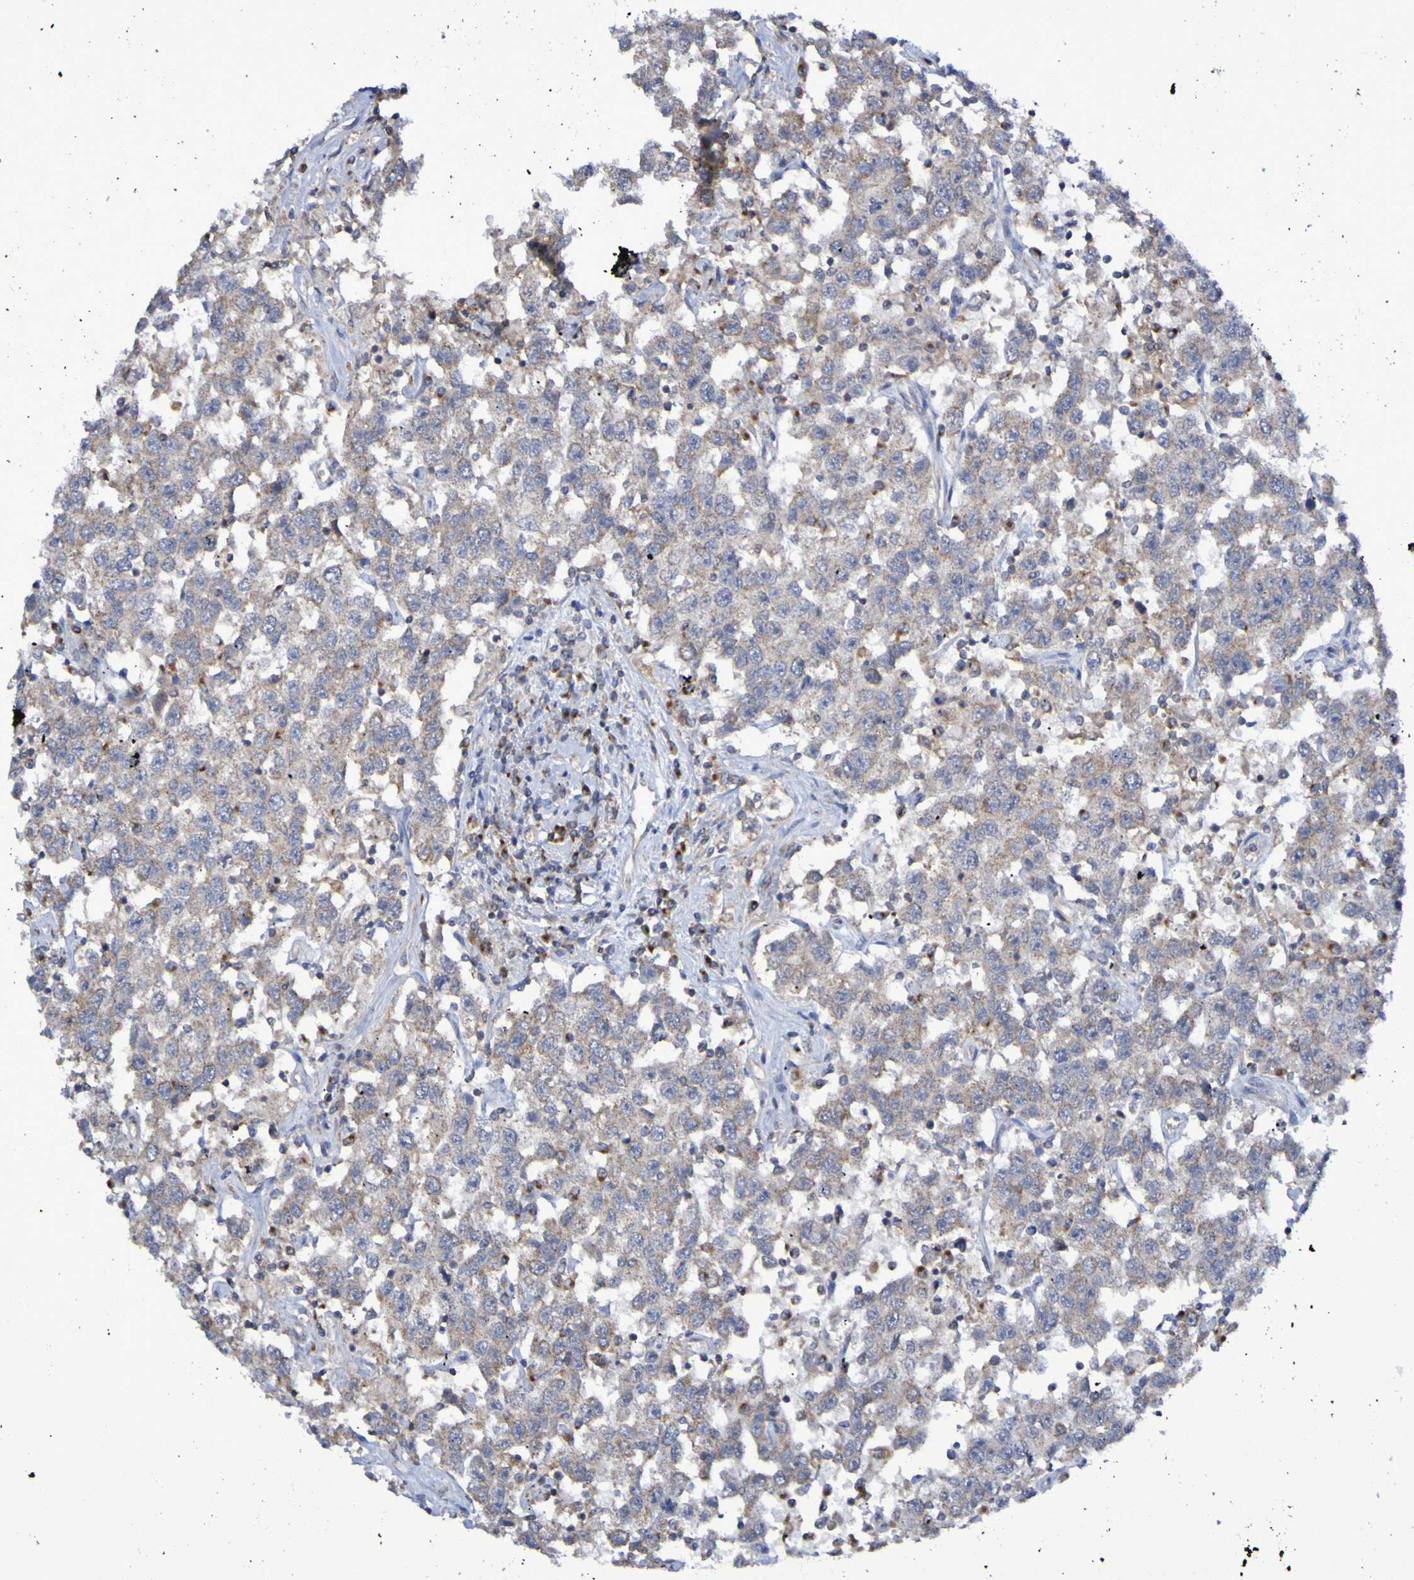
{"staining": {"intensity": "weak", "quantity": ">75%", "location": "cytoplasmic/membranous"}, "tissue": "testis cancer", "cell_type": "Tumor cells", "image_type": "cancer", "snomed": [{"axis": "morphology", "description": "Seminoma, NOS"}, {"axis": "topography", "description": "Testis"}], "caption": "Immunohistochemical staining of human testis cancer (seminoma) displays low levels of weak cytoplasmic/membranous staining in approximately >75% of tumor cells. (Brightfield microscopy of DAB IHC at high magnification).", "gene": "LMBRD2", "patient": {"sex": "male", "age": 41}}